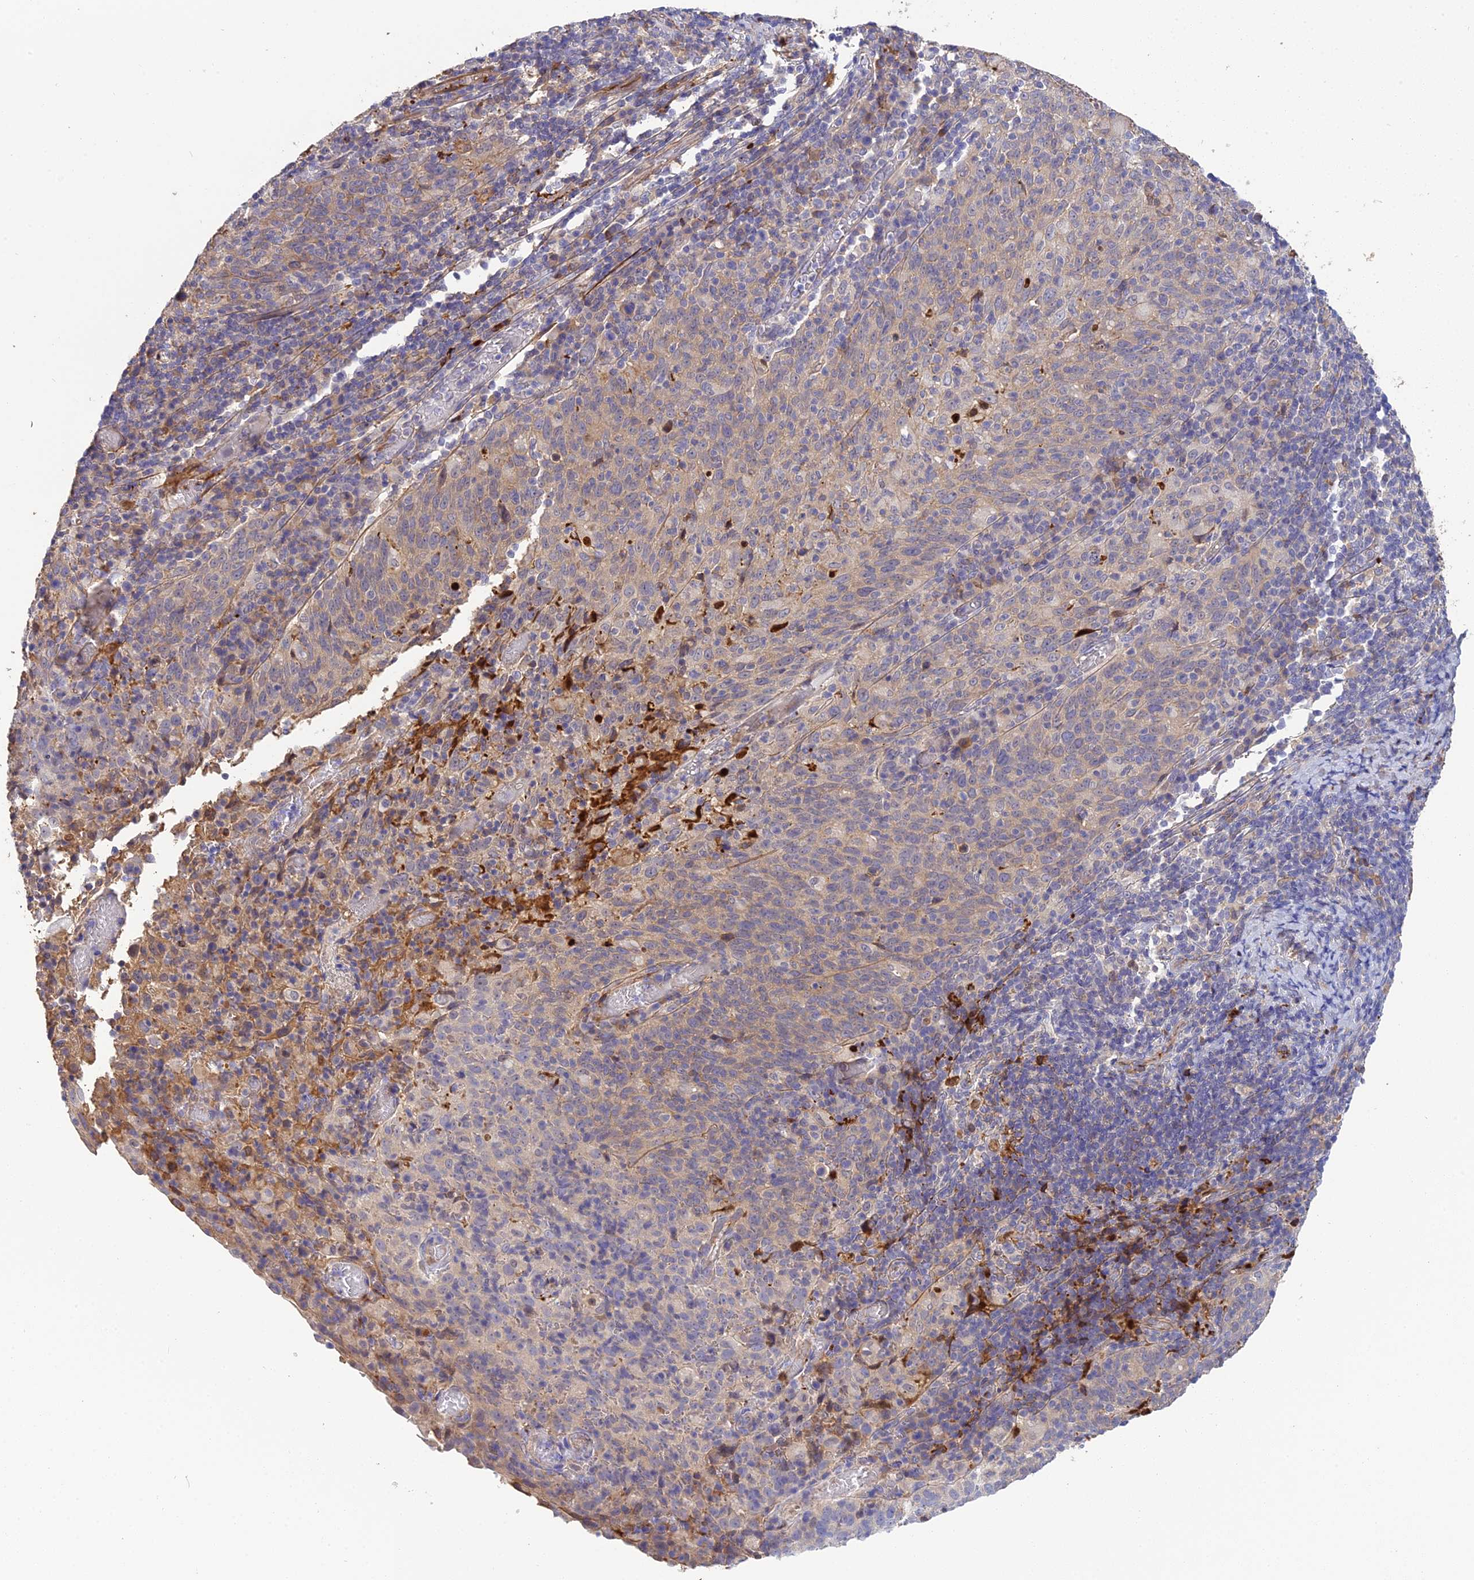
{"staining": {"intensity": "negative", "quantity": "none", "location": "none"}, "tissue": "cervical cancer", "cell_type": "Tumor cells", "image_type": "cancer", "snomed": [{"axis": "morphology", "description": "Squamous cell carcinoma, NOS"}, {"axis": "topography", "description": "Cervix"}], "caption": "Tumor cells show no significant staining in cervical cancer.", "gene": "PZP", "patient": {"sex": "female", "age": 52}}